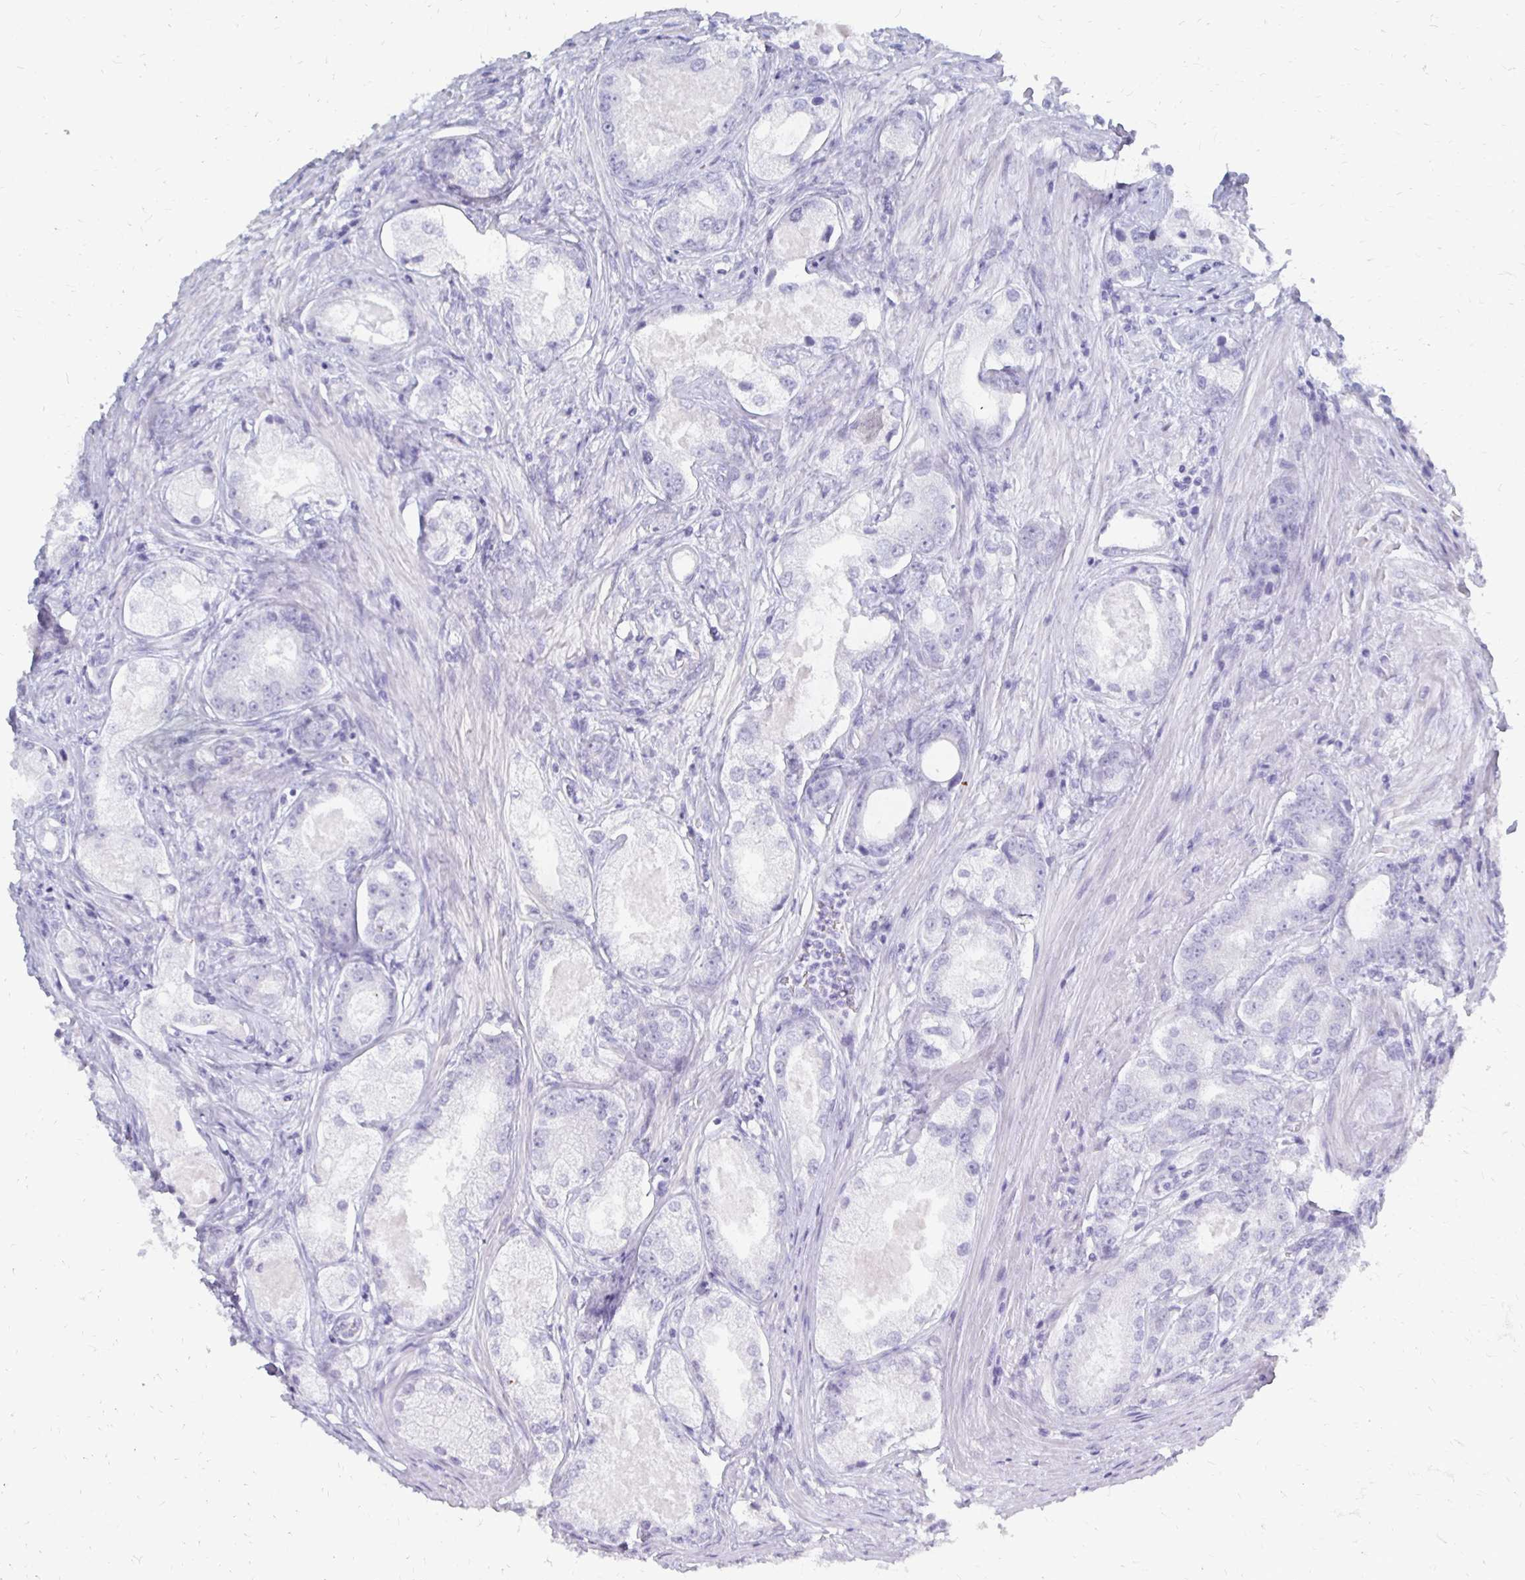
{"staining": {"intensity": "negative", "quantity": "none", "location": "none"}, "tissue": "prostate cancer", "cell_type": "Tumor cells", "image_type": "cancer", "snomed": [{"axis": "morphology", "description": "Adenocarcinoma, Low grade"}, {"axis": "topography", "description": "Prostate"}], "caption": "Tumor cells are negative for brown protein staining in prostate adenocarcinoma (low-grade). (Stains: DAB (3,3'-diaminobenzidine) immunohistochemistry (IHC) with hematoxylin counter stain, Microscopy: brightfield microscopy at high magnification).", "gene": "SYCP3", "patient": {"sex": "male", "age": 68}}